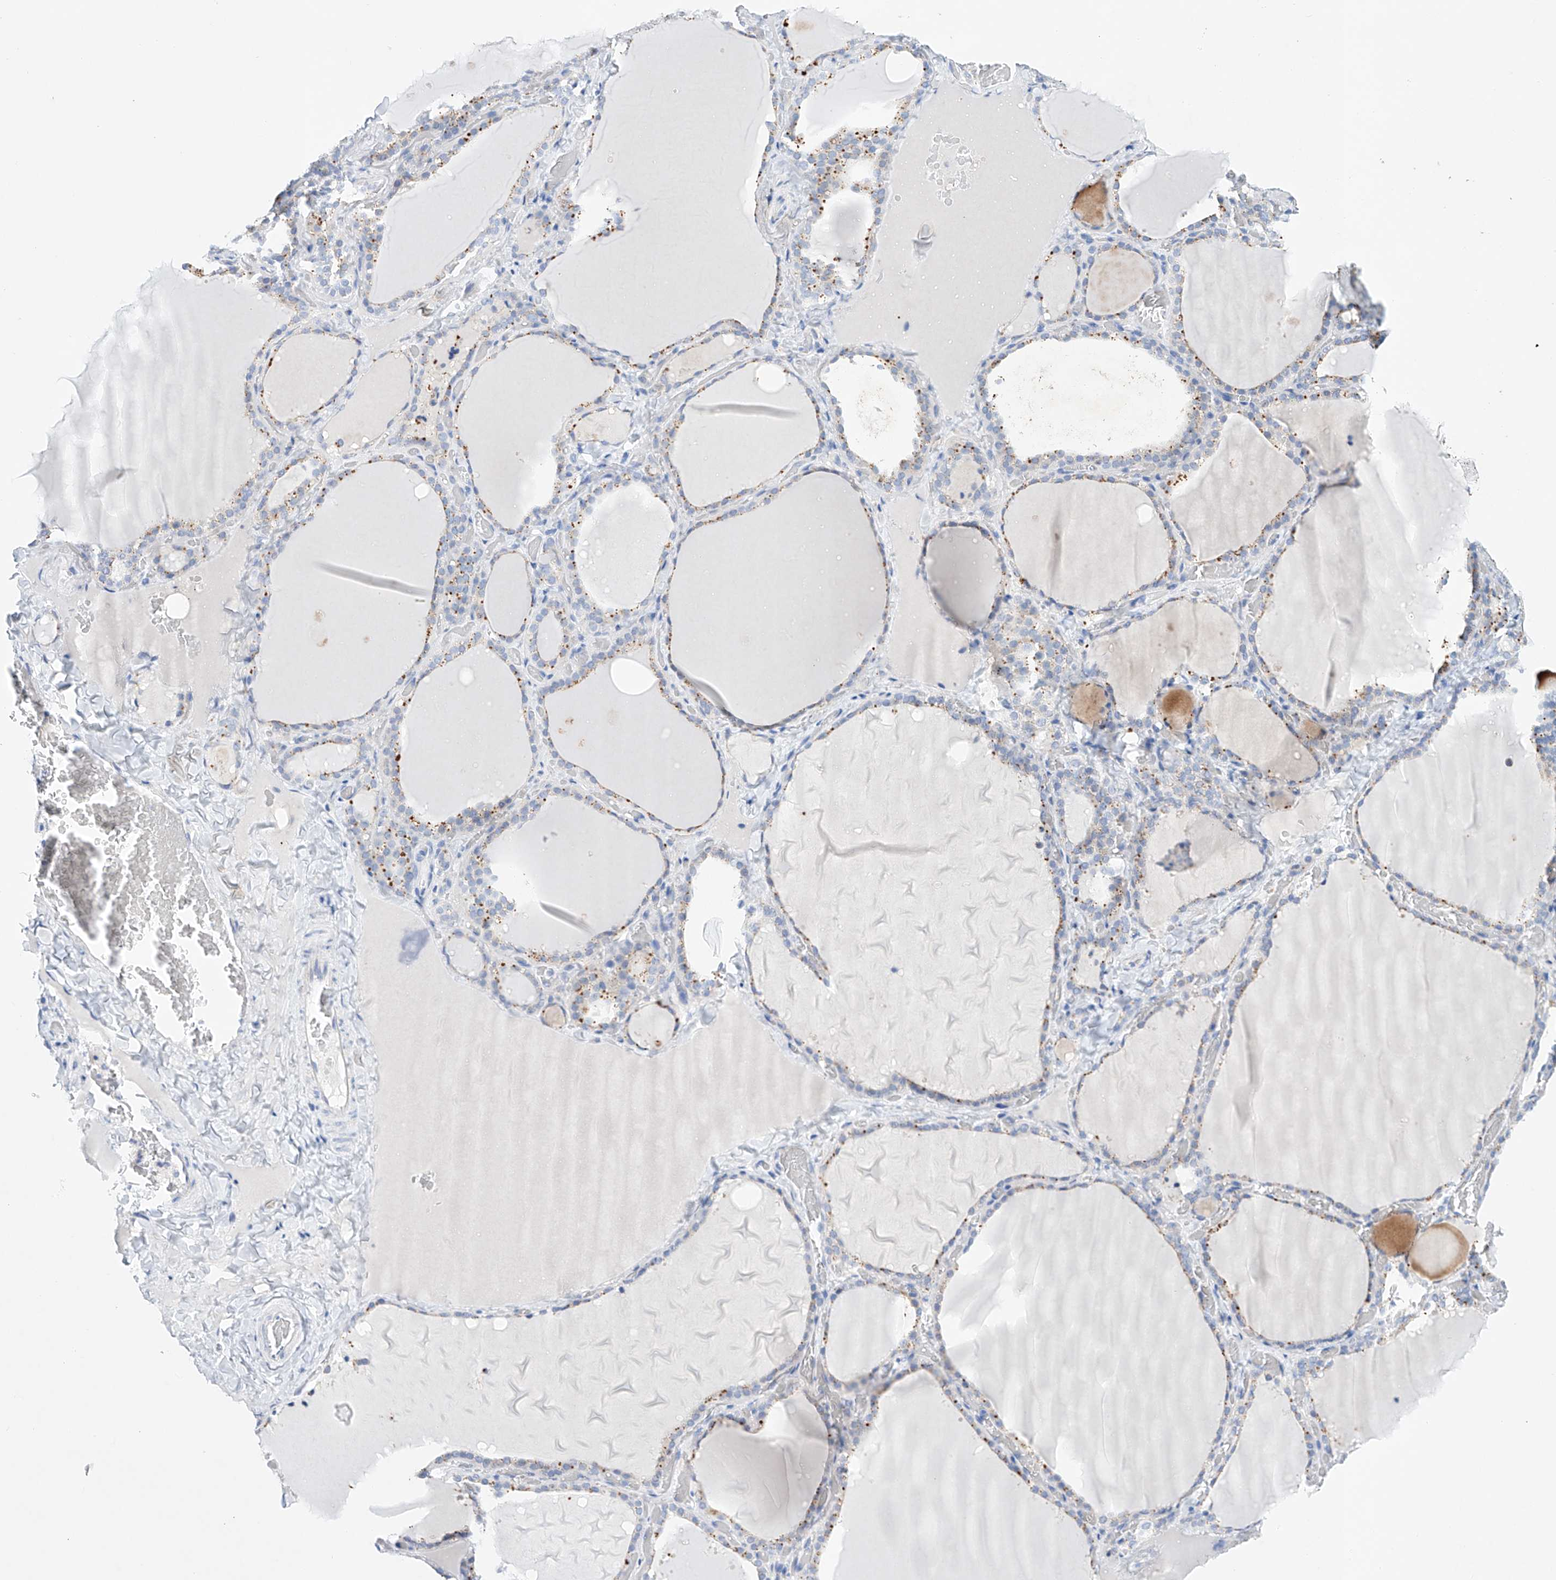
{"staining": {"intensity": "weak", "quantity": "<25%", "location": "cytoplasmic/membranous"}, "tissue": "thyroid gland", "cell_type": "Glandular cells", "image_type": "normal", "snomed": [{"axis": "morphology", "description": "Normal tissue, NOS"}, {"axis": "topography", "description": "Thyroid gland"}], "caption": "There is no significant staining in glandular cells of thyroid gland. The staining was performed using DAB (3,3'-diaminobenzidine) to visualize the protein expression in brown, while the nuclei were stained in blue with hematoxylin (Magnification: 20x).", "gene": "LURAP1", "patient": {"sex": "female", "age": 22}}